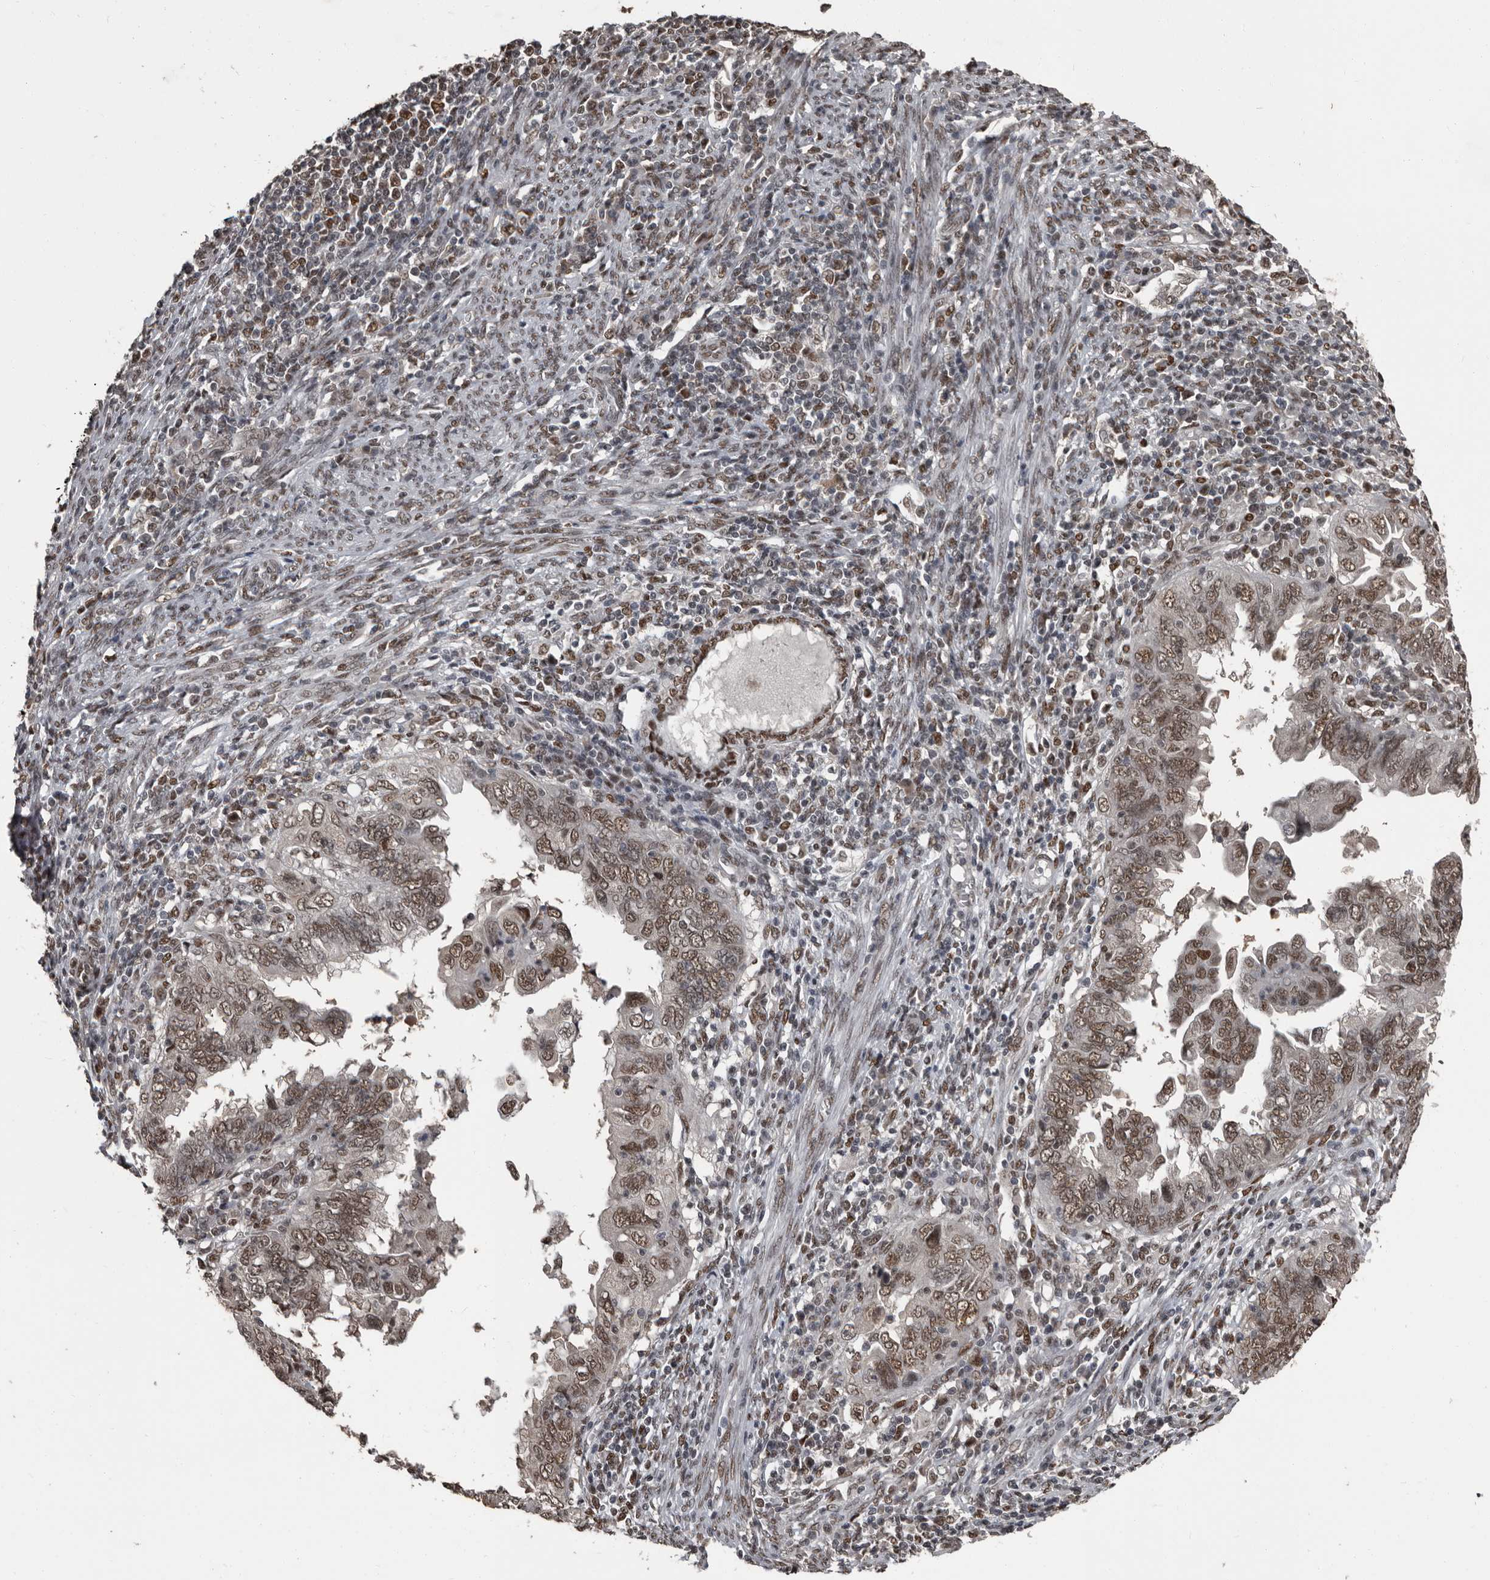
{"staining": {"intensity": "moderate", "quantity": ">75%", "location": "nuclear"}, "tissue": "endometrial cancer", "cell_type": "Tumor cells", "image_type": "cancer", "snomed": [{"axis": "morphology", "description": "Adenocarcinoma, NOS"}, {"axis": "topography", "description": "Uterus"}], "caption": "This micrograph reveals endometrial adenocarcinoma stained with IHC to label a protein in brown. The nuclear of tumor cells show moderate positivity for the protein. Nuclei are counter-stained blue.", "gene": "CHD1L", "patient": {"sex": "female", "age": 77}}